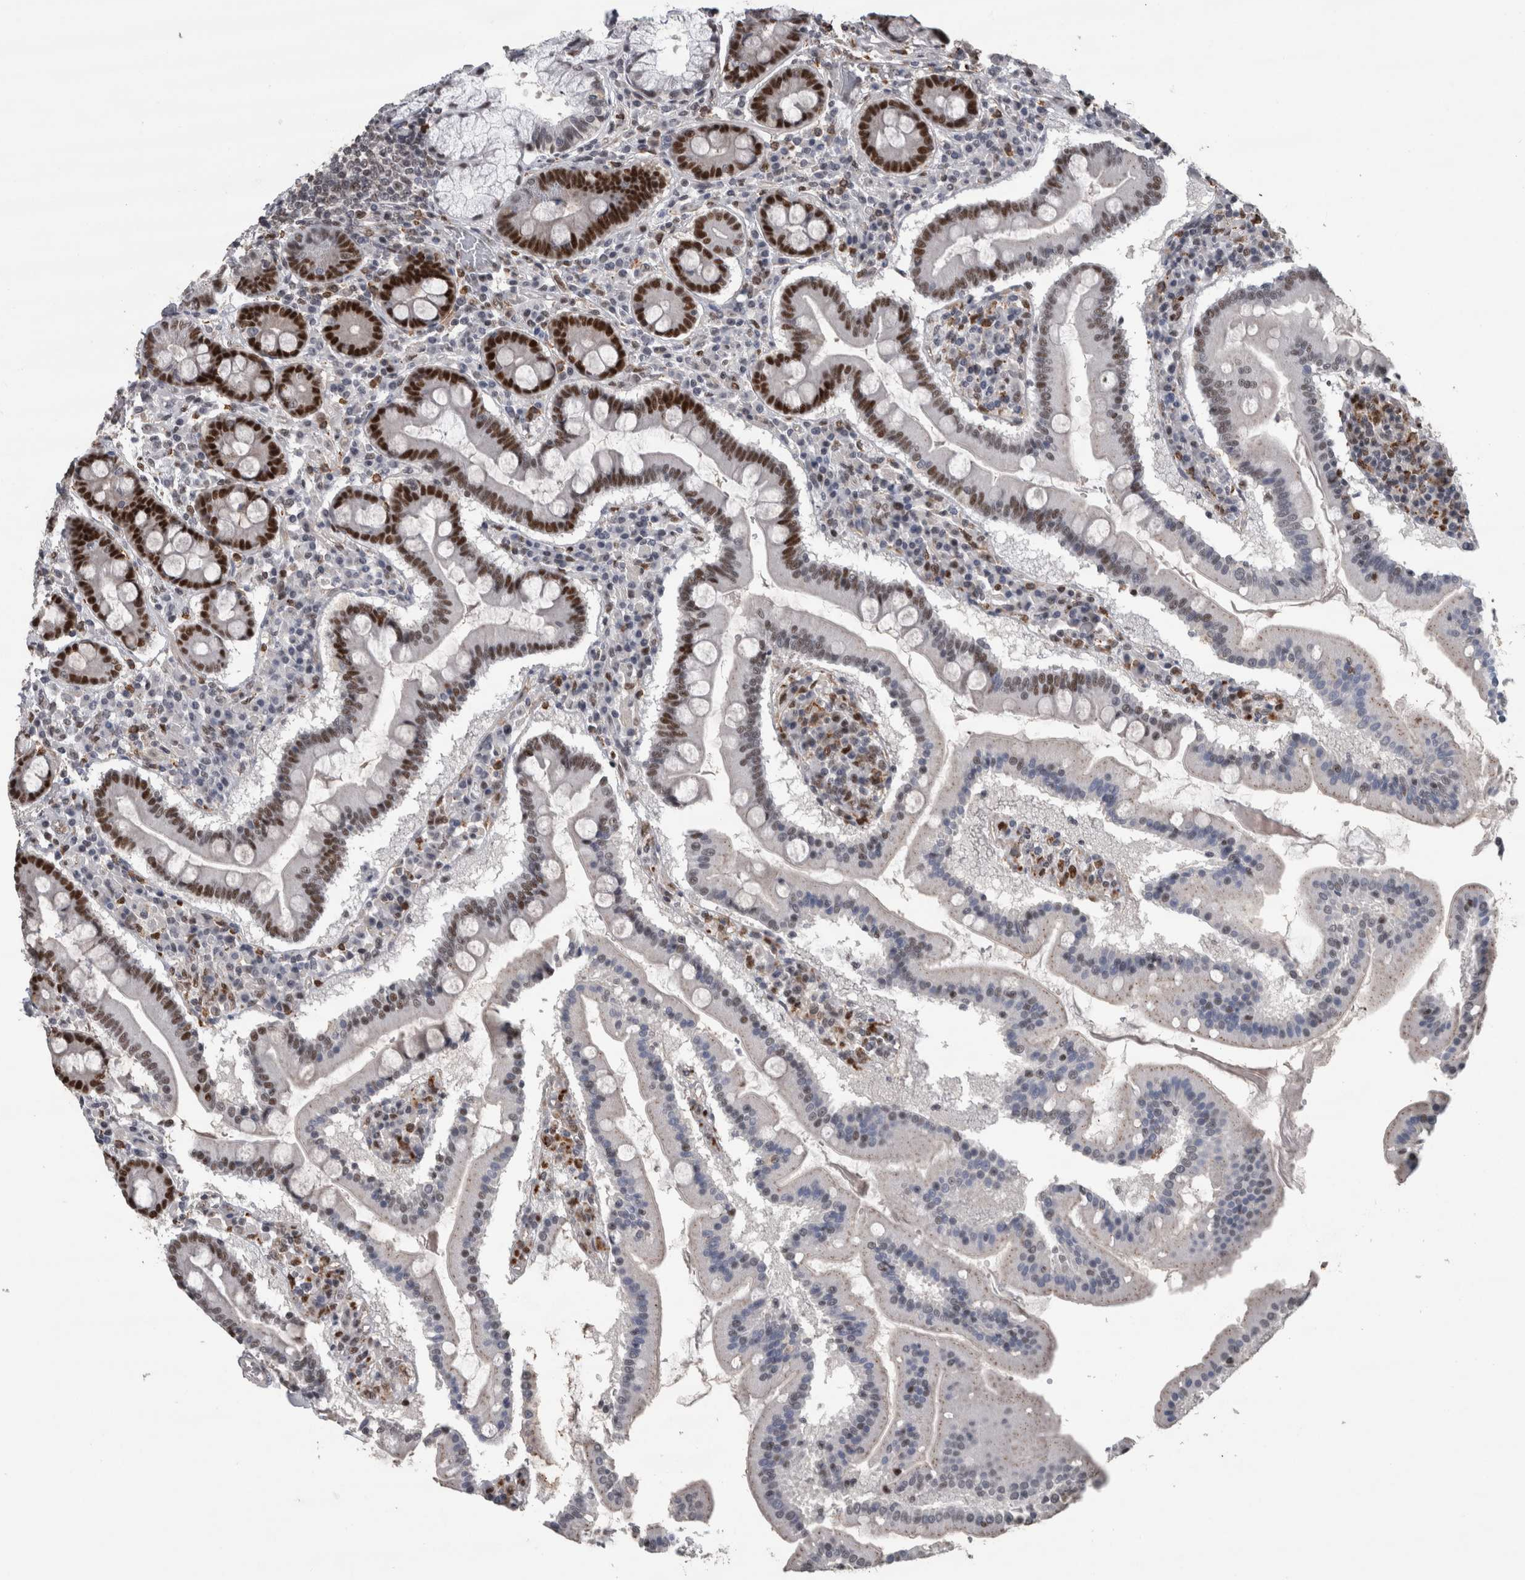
{"staining": {"intensity": "strong", "quantity": "25%-75%", "location": "nuclear"}, "tissue": "duodenum", "cell_type": "Glandular cells", "image_type": "normal", "snomed": [{"axis": "morphology", "description": "Normal tissue, NOS"}, {"axis": "topography", "description": "Duodenum"}], "caption": "Glandular cells show high levels of strong nuclear staining in about 25%-75% of cells in unremarkable human duodenum.", "gene": "POLD2", "patient": {"sex": "male", "age": 50}}